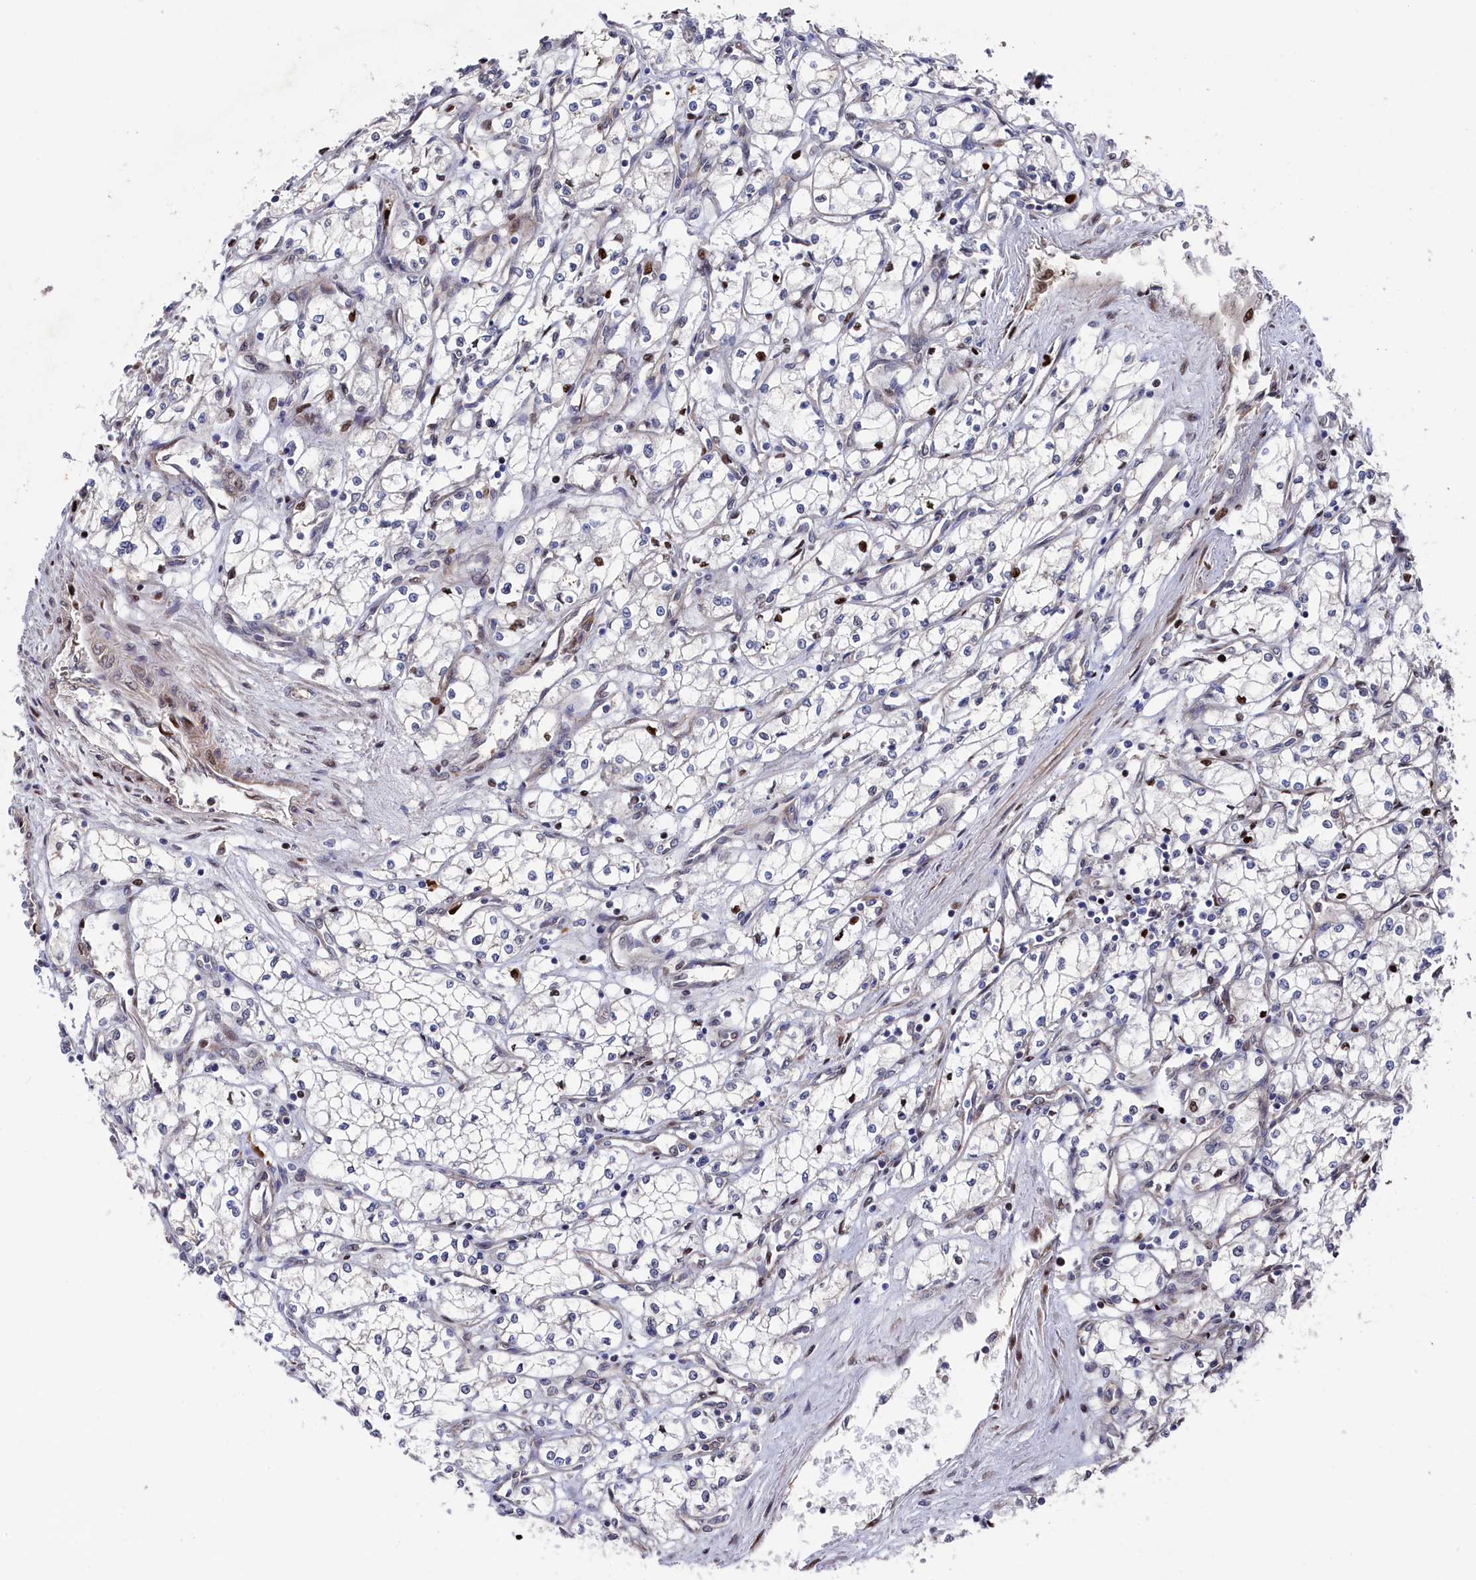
{"staining": {"intensity": "weak", "quantity": "<25%", "location": "nuclear"}, "tissue": "renal cancer", "cell_type": "Tumor cells", "image_type": "cancer", "snomed": [{"axis": "morphology", "description": "Adenocarcinoma, NOS"}, {"axis": "topography", "description": "Kidney"}], "caption": "Renal adenocarcinoma was stained to show a protein in brown. There is no significant expression in tumor cells.", "gene": "ZNF891", "patient": {"sex": "male", "age": 59}}